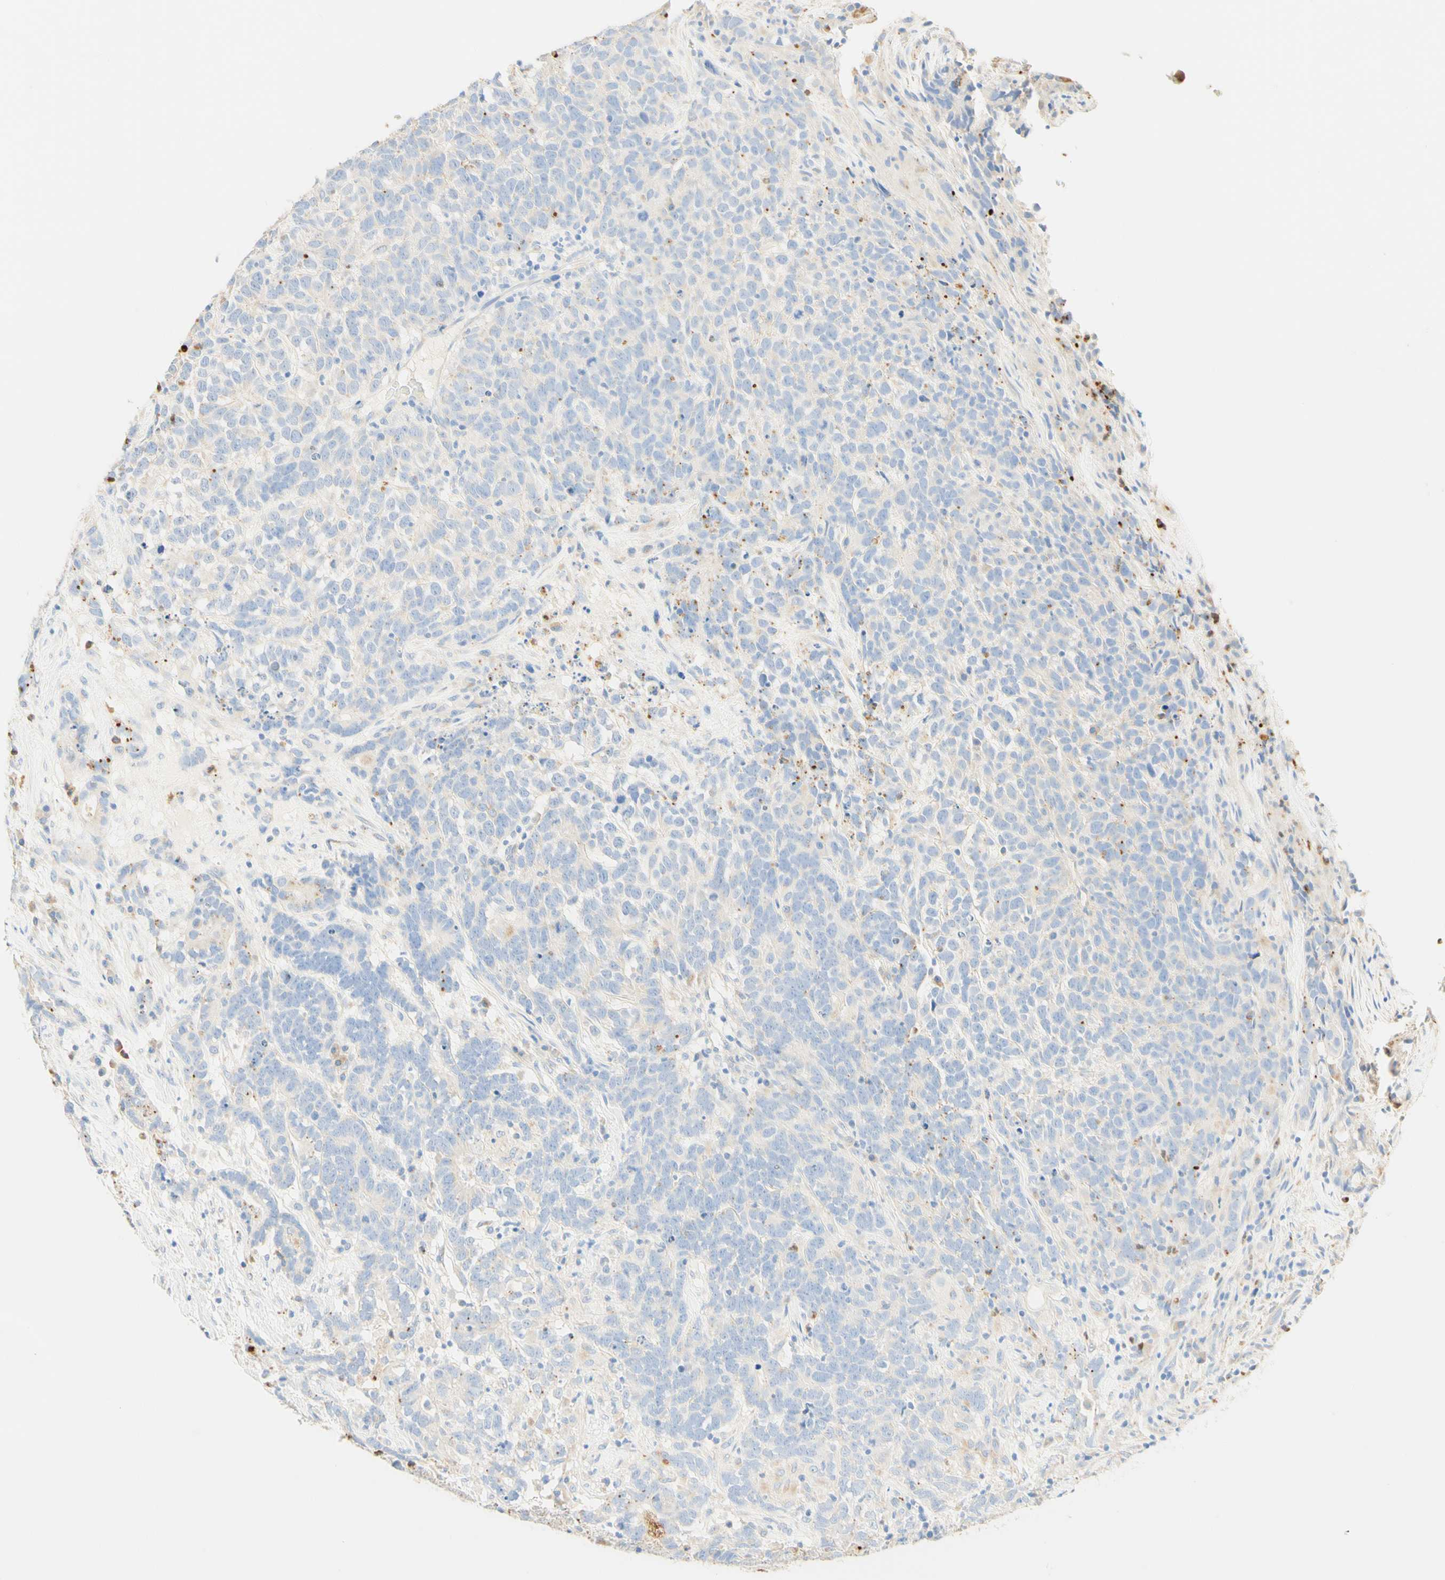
{"staining": {"intensity": "negative", "quantity": "none", "location": "none"}, "tissue": "testis cancer", "cell_type": "Tumor cells", "image_type": "cancer", "snomed": [{"axis": "morphology", "description": "Carcinoma, Embryonal, NOS"}, {"axis": "topography", "description": "Testis"}], "caption": "Testis cancer (embryonal carcinoma) was stained to show a protein in brown. There is no significant expression in tumor cells.", "gene": "CD63", "patient": {"sex": "male", "age": 26}}